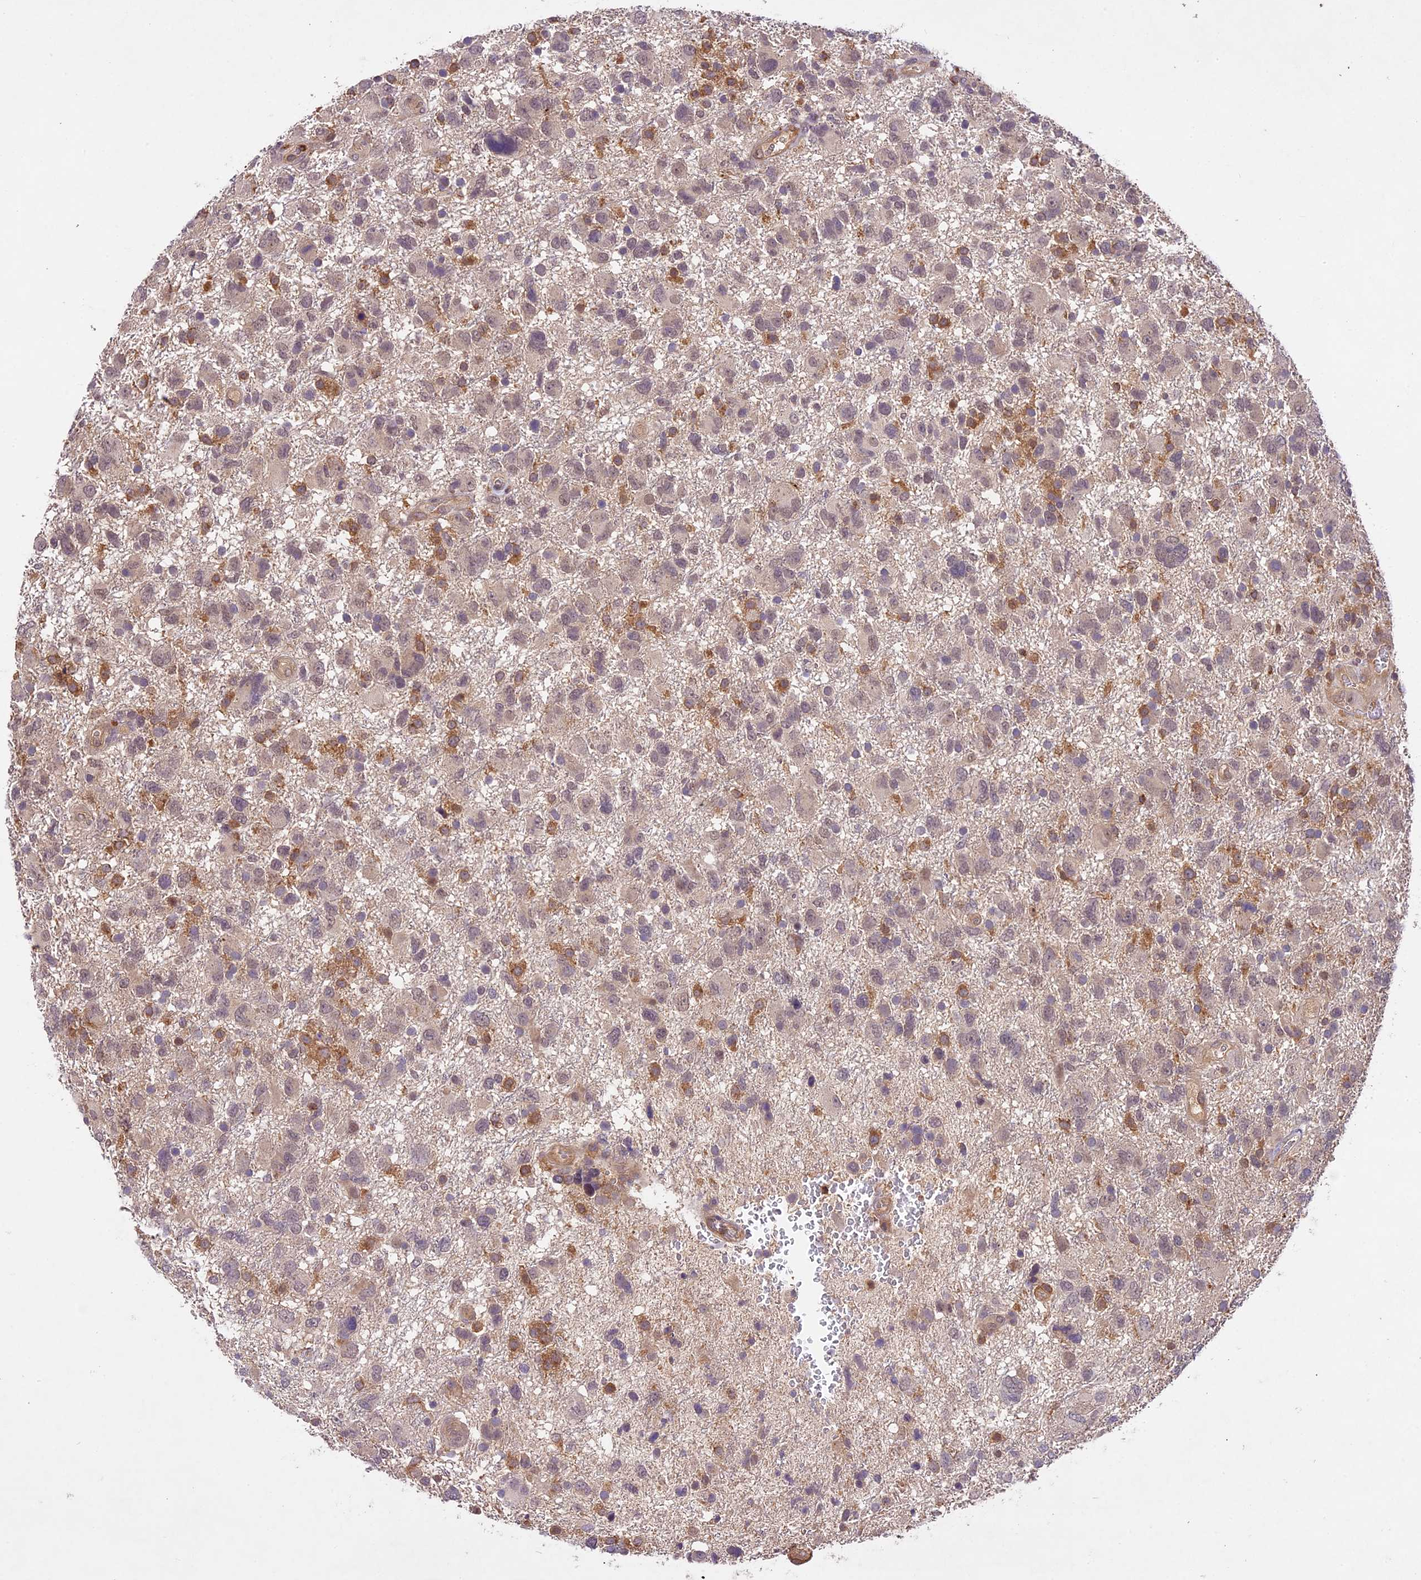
{"staining": {"intensity": "moderate", "quantity": "<25%", "location": "cytoplasmic/membranous"}, "tissue": "glioma", "cell_type": "Tumor cells", "image_type": "cancer", "snomed": [{"axis": "morphology", "description": "Glioma, malignant, High grade"}, {"axis": "topography", "description": "Brain"}], "caption": "Tumor cells reveal low levels of moderate cytoplasmic/membranous positivity in approximately <25% of cells in glioma.", "gene": "TBC1D1", "patient": {"sex": "male", "age": 61}}